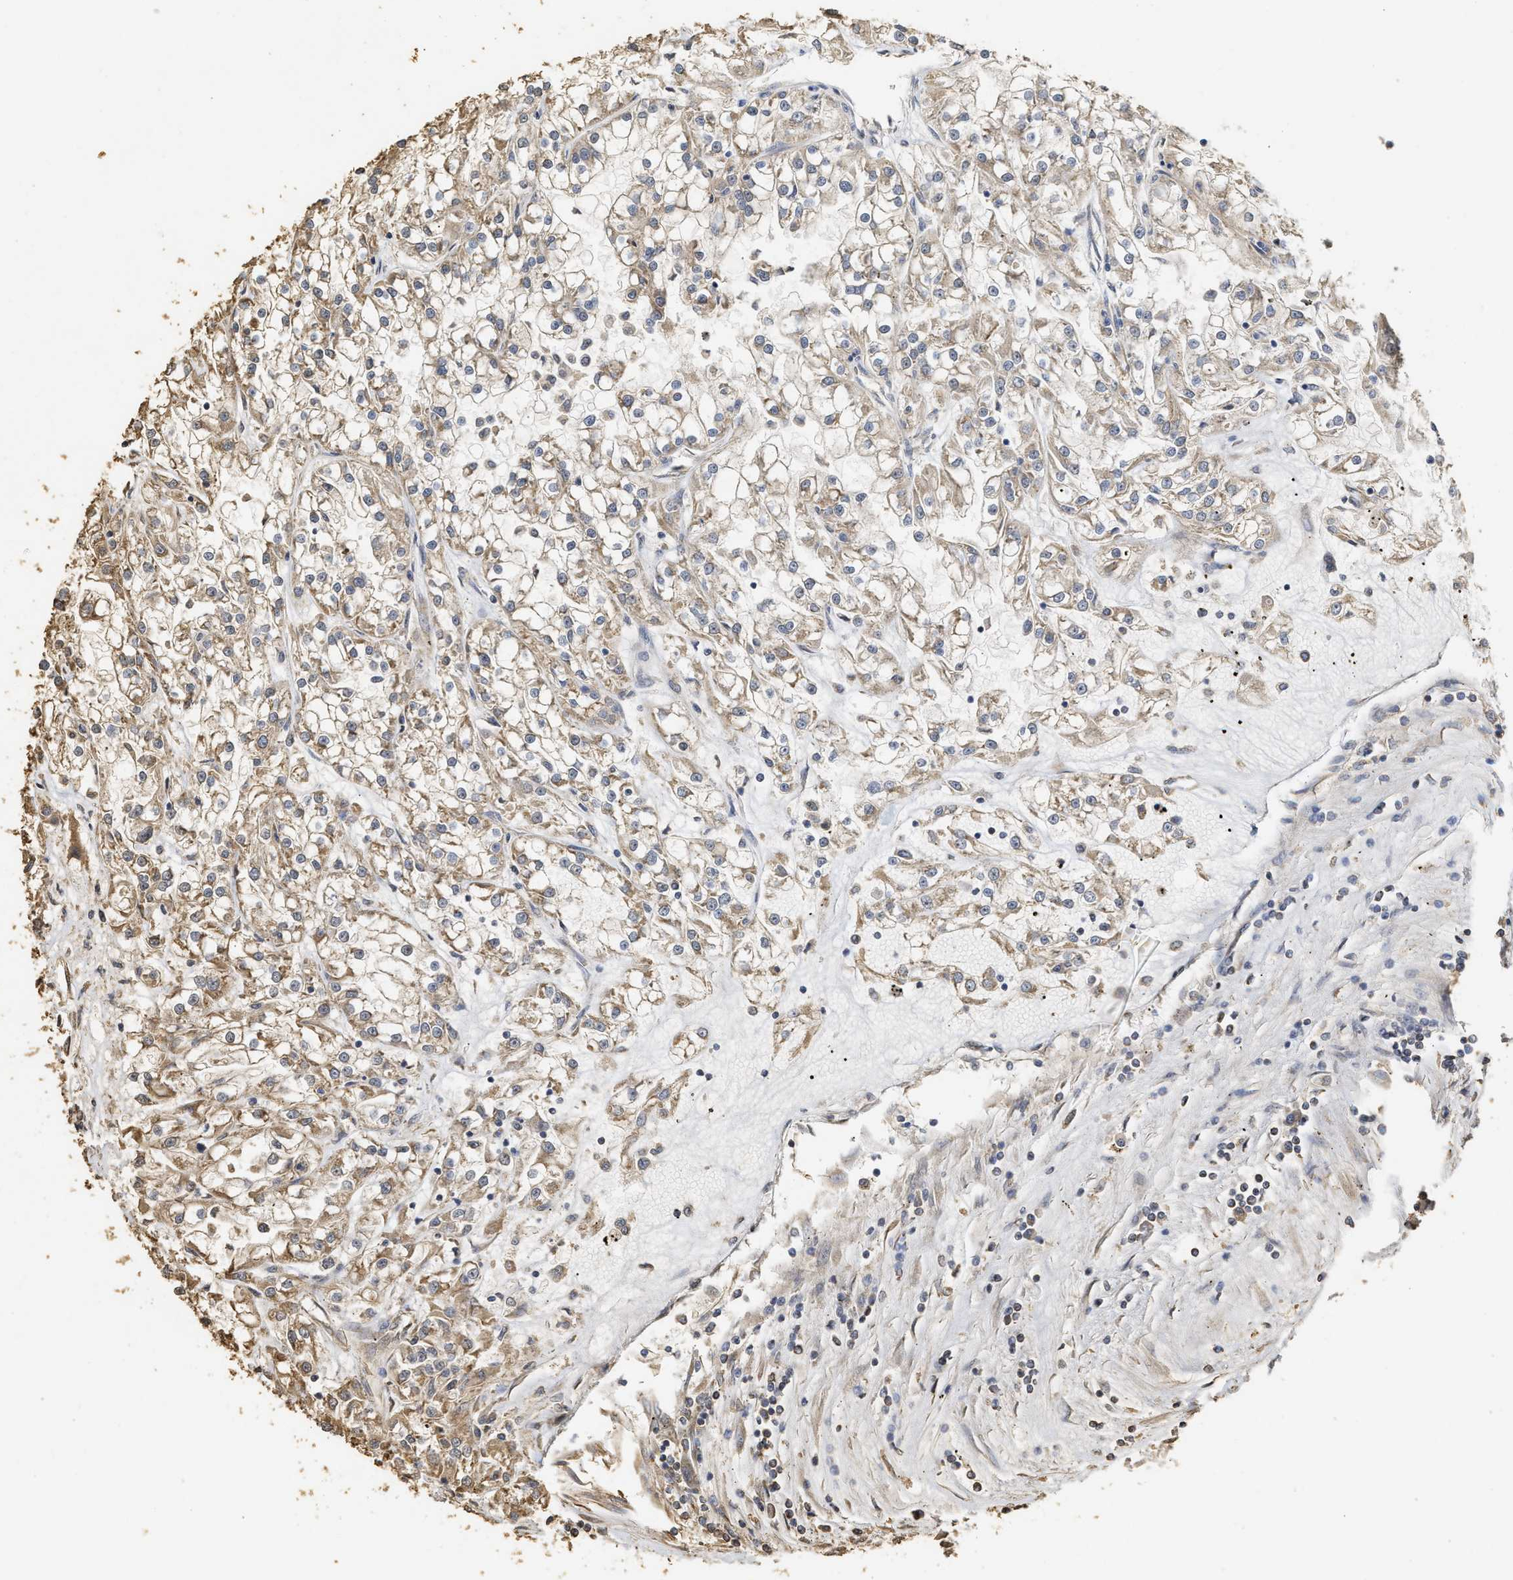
{"staining": {"intensity": "weak", "quantity": ">75%", "location": "cytoplasmic/membranous"}, "tissue": "renal cancer", "cell_type": "Tumor cells", "image_type": "cancer", "snomed": [{"axis": "morphology", "description": "Adenocarcinoma, NOS"}, {"axis": "topography", "description": "Kidney"}], "caption": "A low amount of weak cytoplasmic/membranous staining is appreciated in about >75% of tumor cells in renal cancer tissue. (DAB (3,3'-diaminobenzidine) IHC, brown staining for protein, blue staining for nuclei).", "gene": "NAV1", "patient": {"sex": "female", "age": 52}}